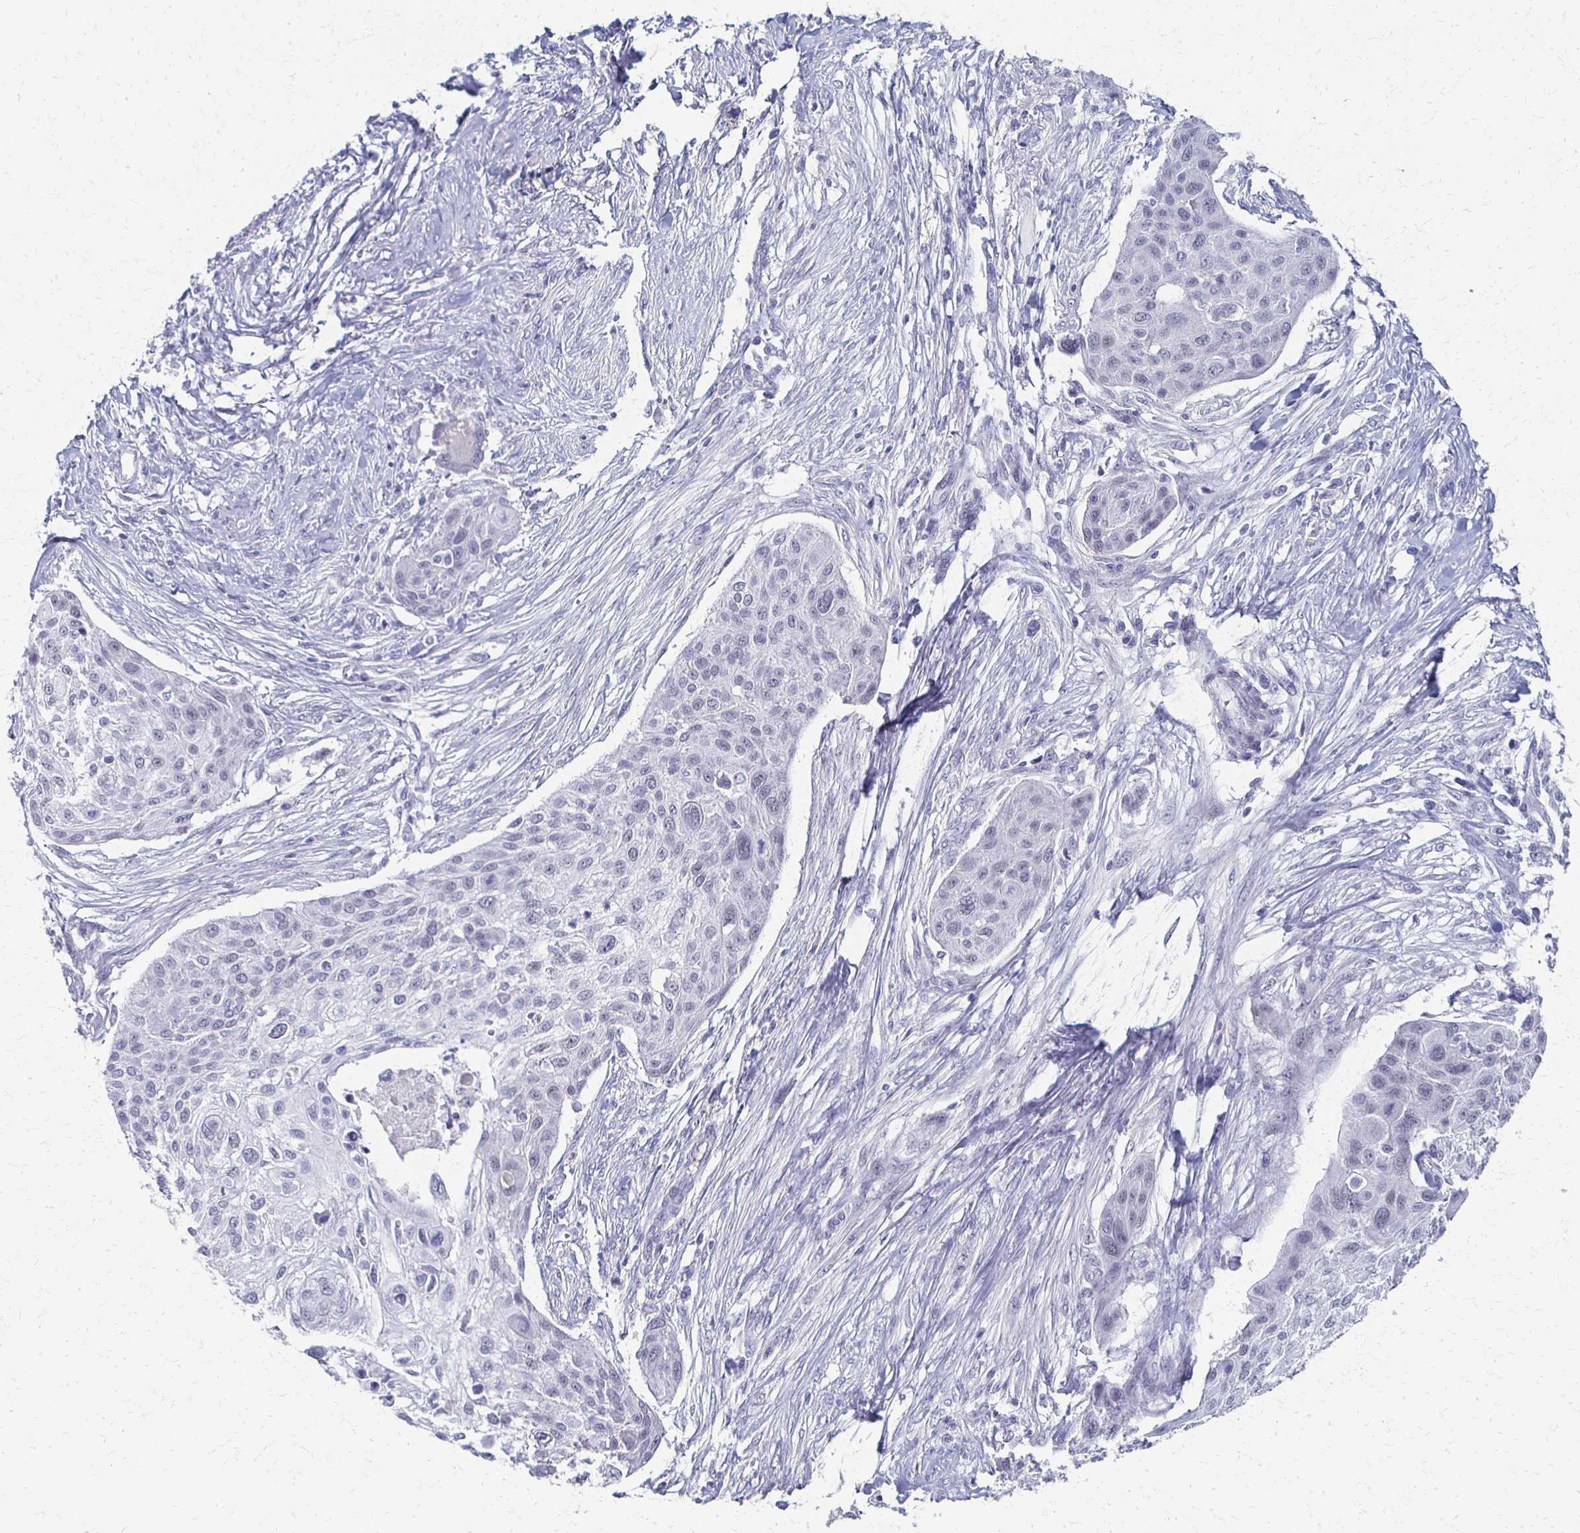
{"staining": {"intensity": "negative", "quantity": "none", "location": "none"}, "tissue": "skin cancer", "cell_type": "Tumor cells", "image_type": "cancer", "snomed": [{"axis": "morphology", "description": "Squamous cell carcinoma, NOS"}, {"axis": "topography", "description": "Skin"}], "caption": "This is an immunohistochemistry (IHC) micrograph of skin squamous cell carcinoma. There is no positivity in tumor cells.", "gene": "CXCR2", "patient": {"sex": "female", "age": 87}}